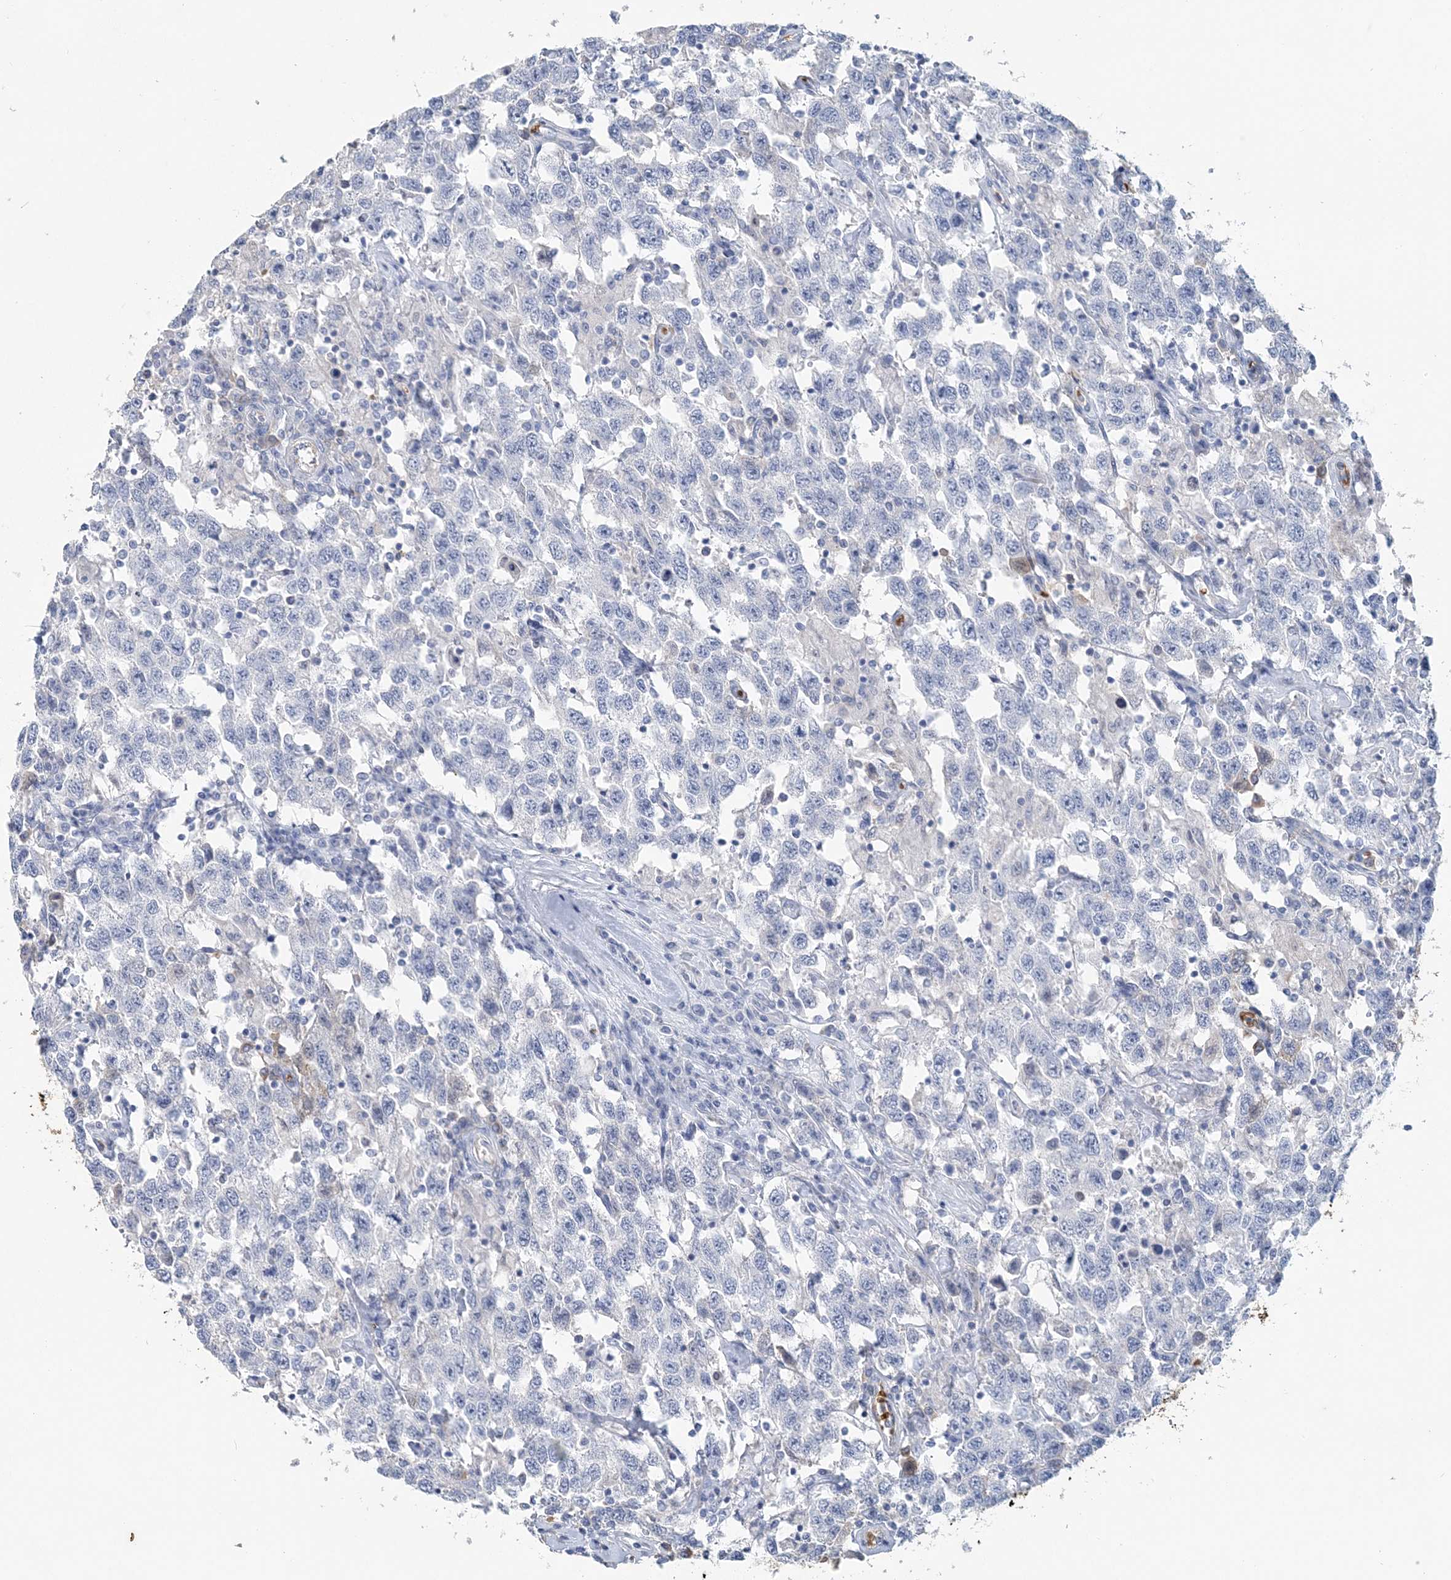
{"staining": {"intensity": "negative", "quantity": "none", "location": "none"}, "tissue": "testis cancer", "cell_type": "Tumor cells", "image_type": "cancer", "snomed": [{"axis": "morphology", "description": "Seminoma, NOS"}, {"axis": "topography", "description": "Testis"}], "caption": "Micrograph shows no significant protein expression in tumor cells of seminoma (testis). (DAB immunohistochemistry (IHC) with hematoxylin counter stain).", "gene": "HBD", "patient": {"sex": "male", "age": 41}}